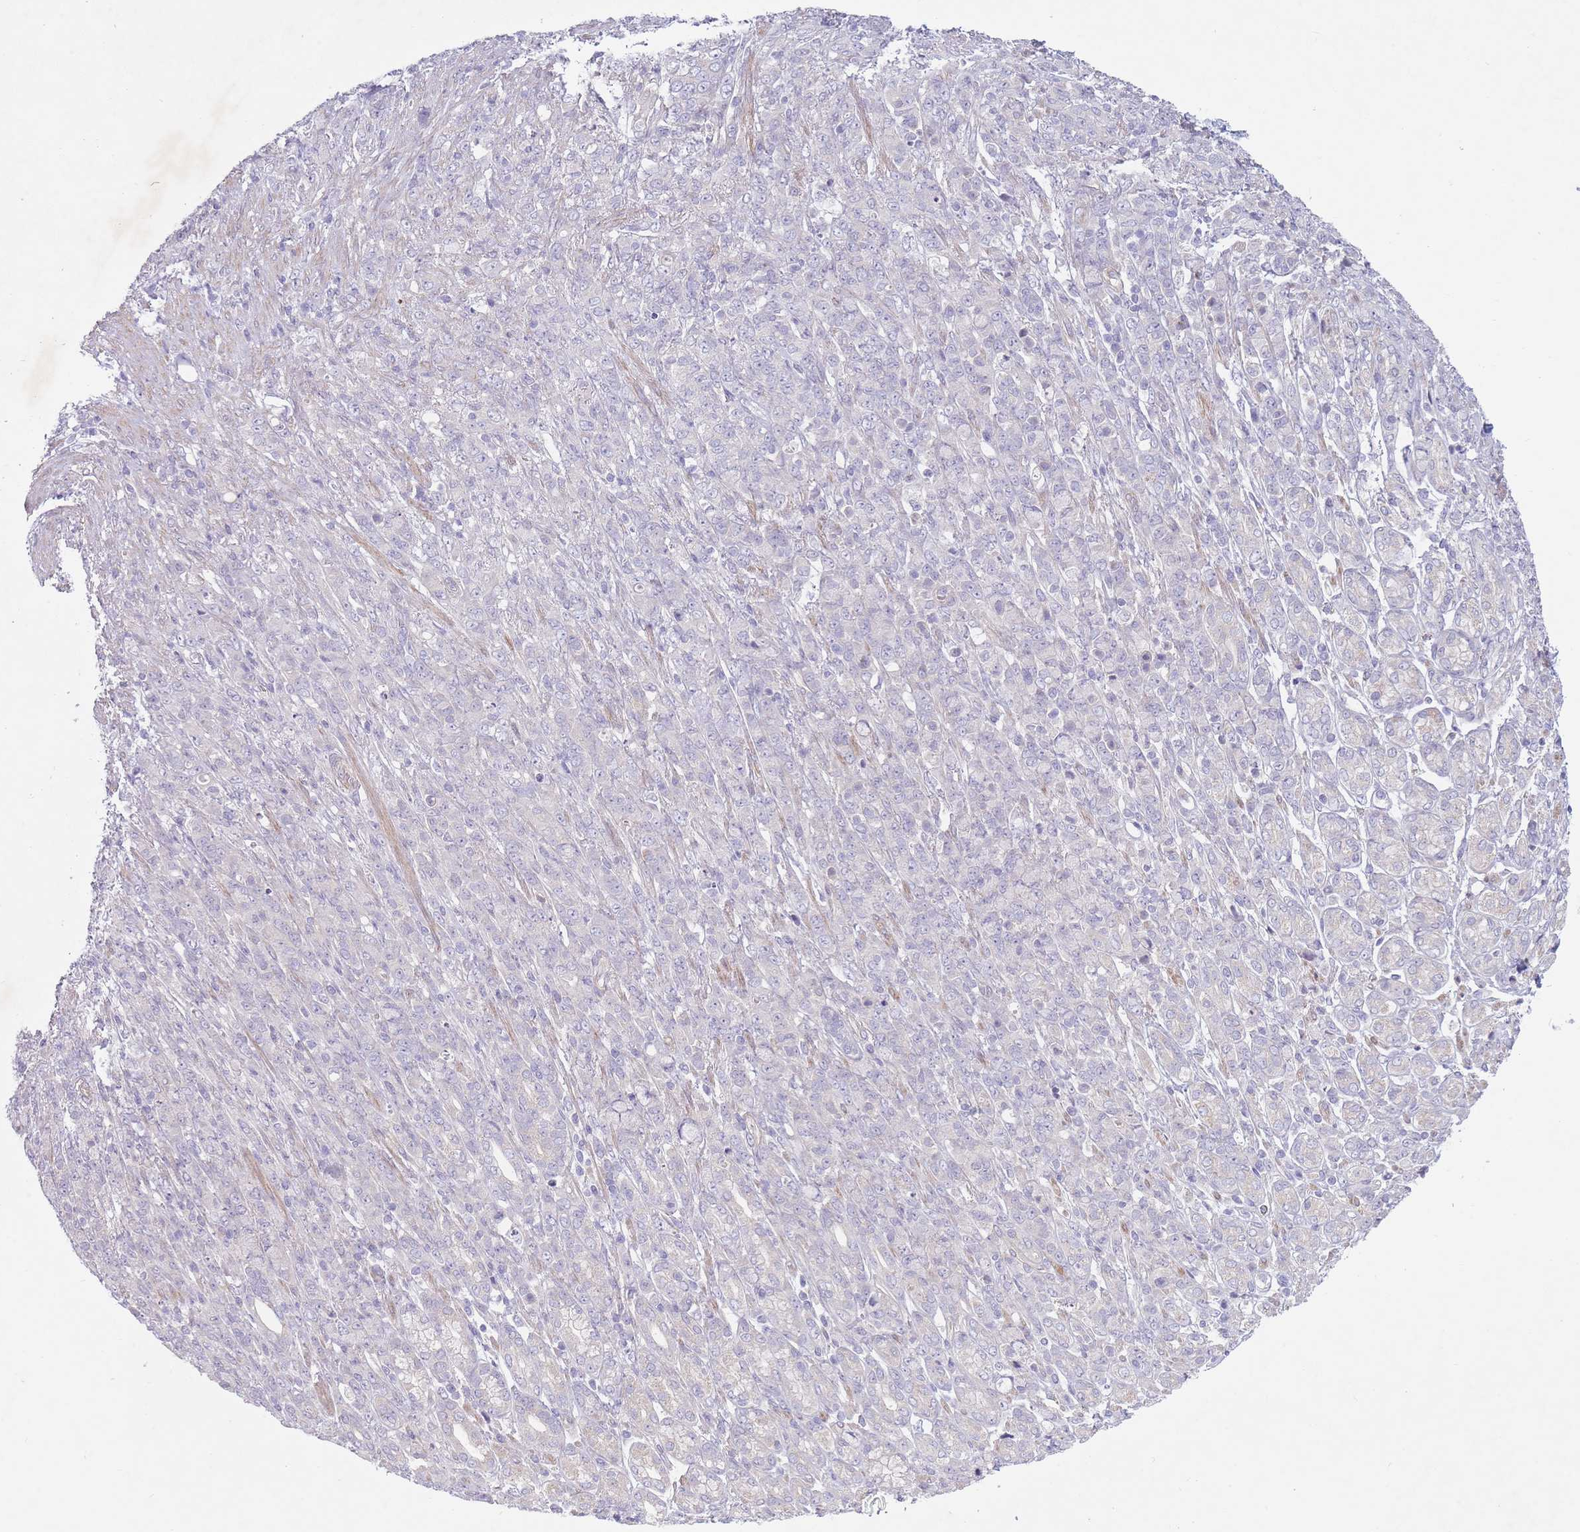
{"staining": {"intensity": "negative", "quantity": "none", "location": "none"}, "tissue": "stomach cancer", "cell_type": "Tumor cells", "image_type": "cancer", "snomed": [{"axis": "morphology", "description": "Adenocarcinoma, NOS"}, {"axis": "topography", "description": "Stomach"}], "caption": "There is no significant expression in tumor cells of stomach cancer. (Stains: DAB IHC with hematoxylin counter stain, Microscopy: brightfield microscopy at high magnification).", "gene": "PNPLA5", "patient": {"sex": "female", "age": 79}}